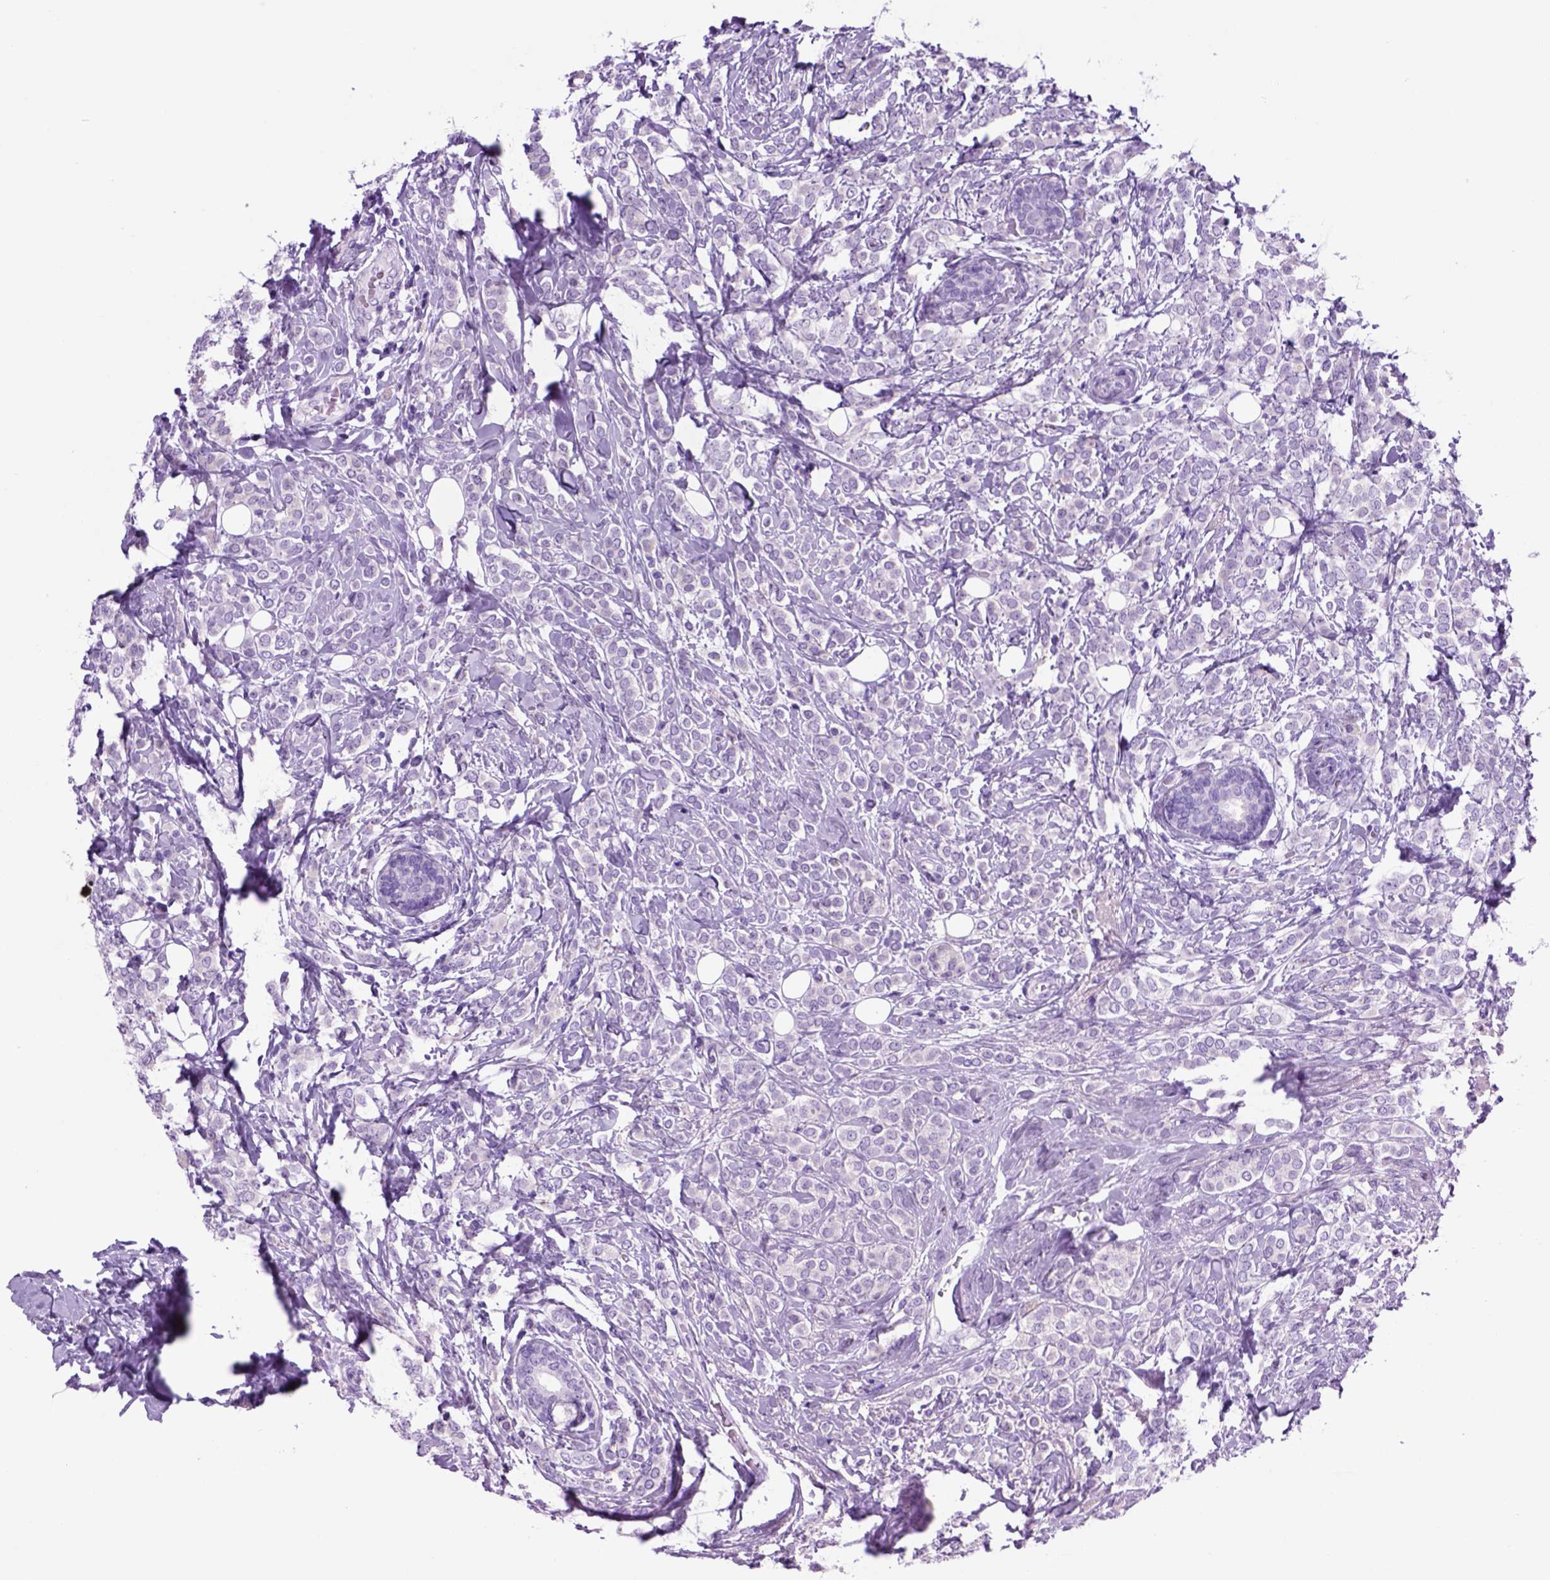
{"staining": {"intensity": "negative", "quantity": "none", "location": "none"}, "tissue": "breast cancer", "cell_type": "Tumor cells", "image_type": "cancer", "snomed": [{"axis": "morphology", "description": "Lobular carcinoma"}, {"axis": "topography", "description": "Breast"}], "caption": "An immunohistochemistry histopathology image of breast lobular carcinoma is shown. There is no staining in tumor cells of breast lobular carcinoma.", "gene": "HHIPL2", "patient": {"sex": "female", "age": 49}}